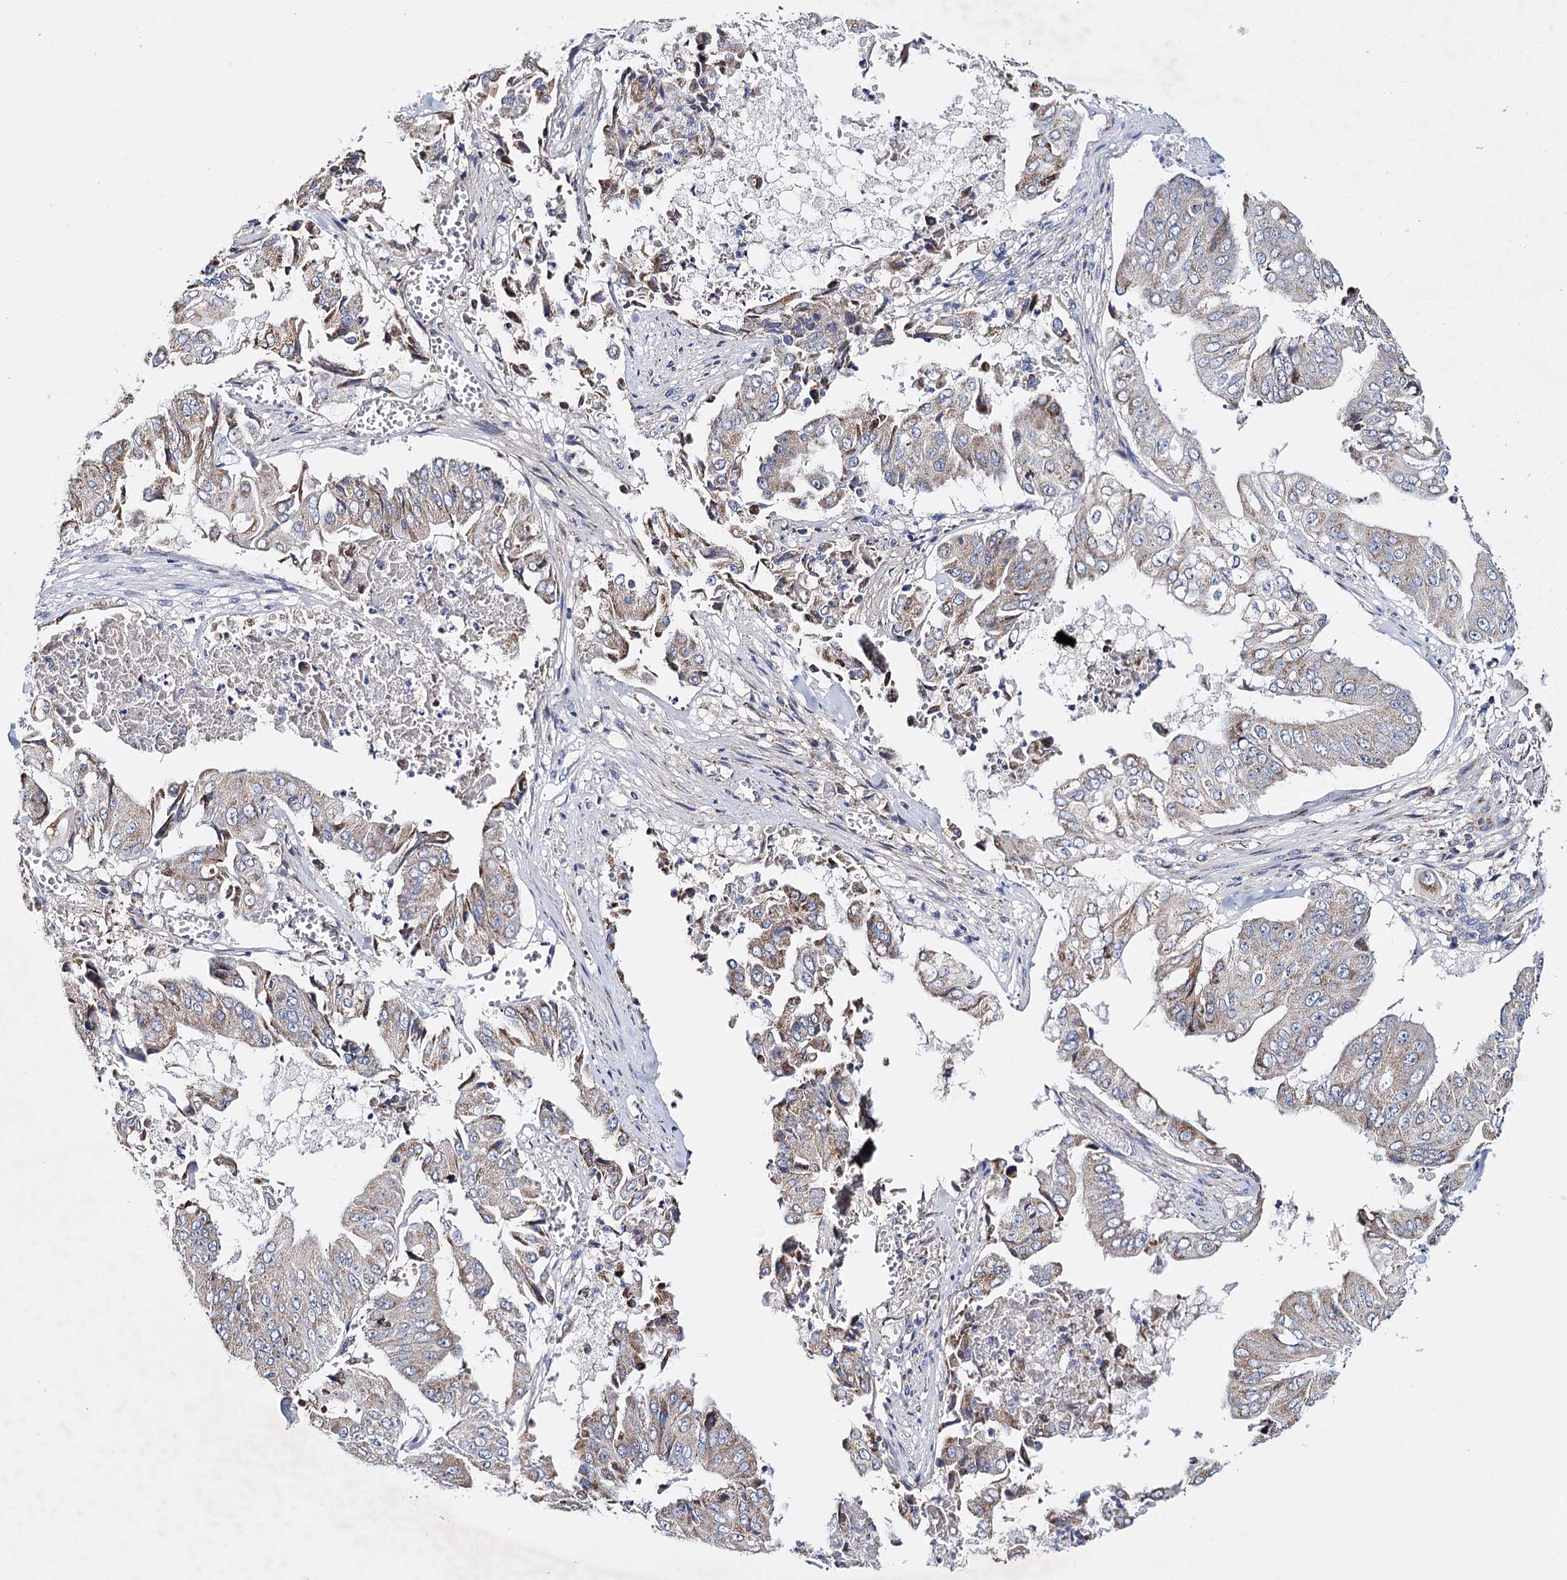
{"staining": {"intensity": "moderate", "quantity": ">75%", "location": "cytoplasmic/membranous"}, "tissue": "pancreatic cancer", "cell_type": "Tumor cells", "image_type": "cancer", "snomed": [{"axis": "morphology", "description": "Adenocarcinoma, NOS"}, {"axis": "topography", "description": "Pancreas"}], "caption": "Immunohistochemical staining of human adenocarcinoma (pancreatic) reveals moderate cytoplasmic/membranous protein expression in about >75% of tumor cells.", "gene": "CFAP46", "patient": {"sex": "female", "age": 77}}